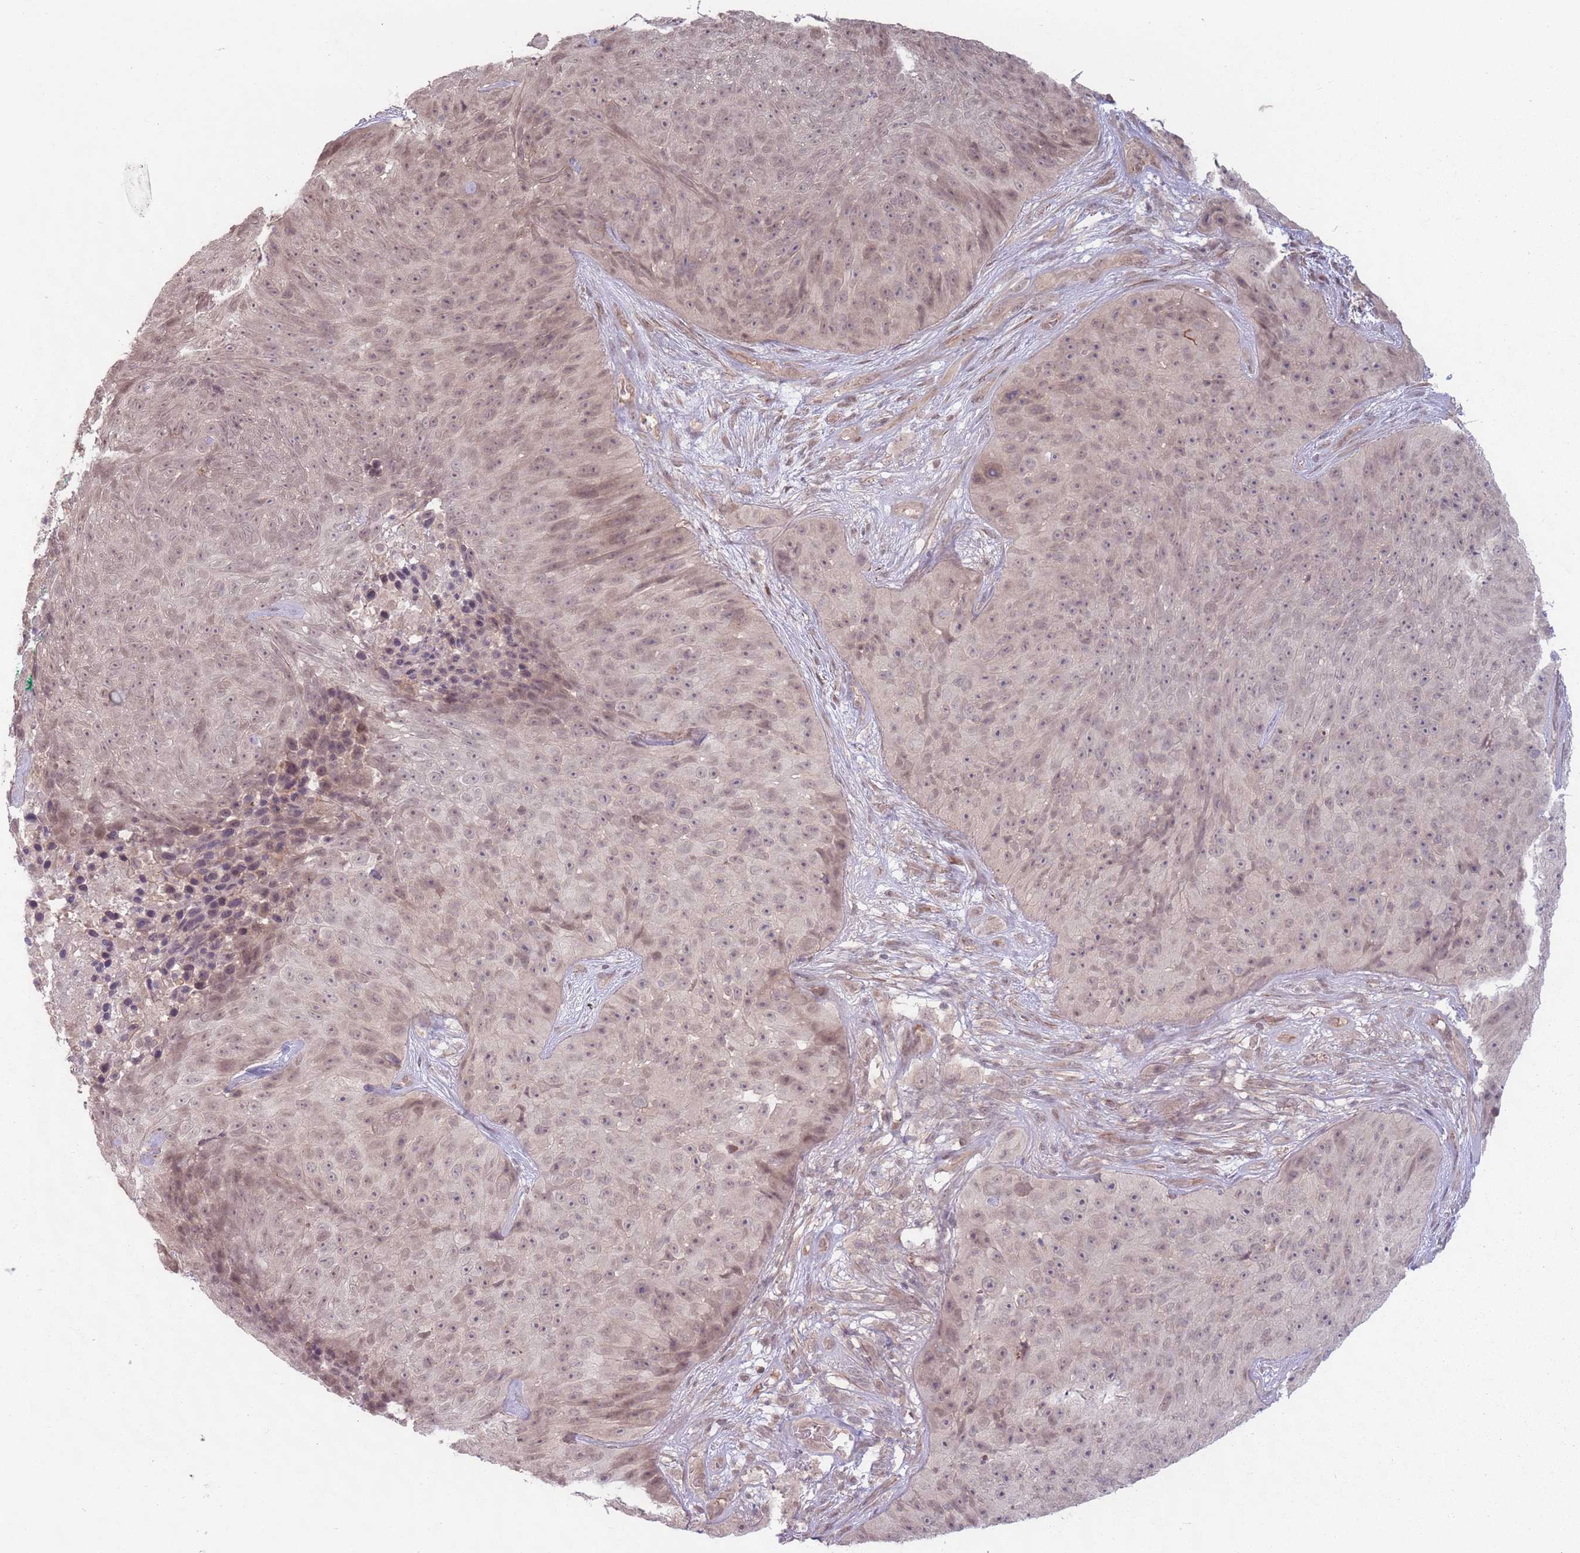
{"staining": {"intensity": "weak", "quantity": "<25%", "location": "nuclear"}, "tissue": "skin cancer", "cell_type": "Tumor cells", "image_type": "cancer", "snomed": [{"axis": "morphology", "description": "Squamous cell carcinoma, NOS"}, {"axis": "topography", "description": "Skin"}], "caption": "A high-resolution photomicrograph shows immunohistochemistry (IHC) staining of skin cancer (squamous cell carcinoma), which displays no significant staining in tumor cells. Brightfield microscopy of immunohistochemistry stained with DAB (3,3'-diaminobenzidine) (brown) and hematoxylin (blue), captured at high magnification.", "gene": "CCDC154", "patient": {"sex": "female", "age": 87}}